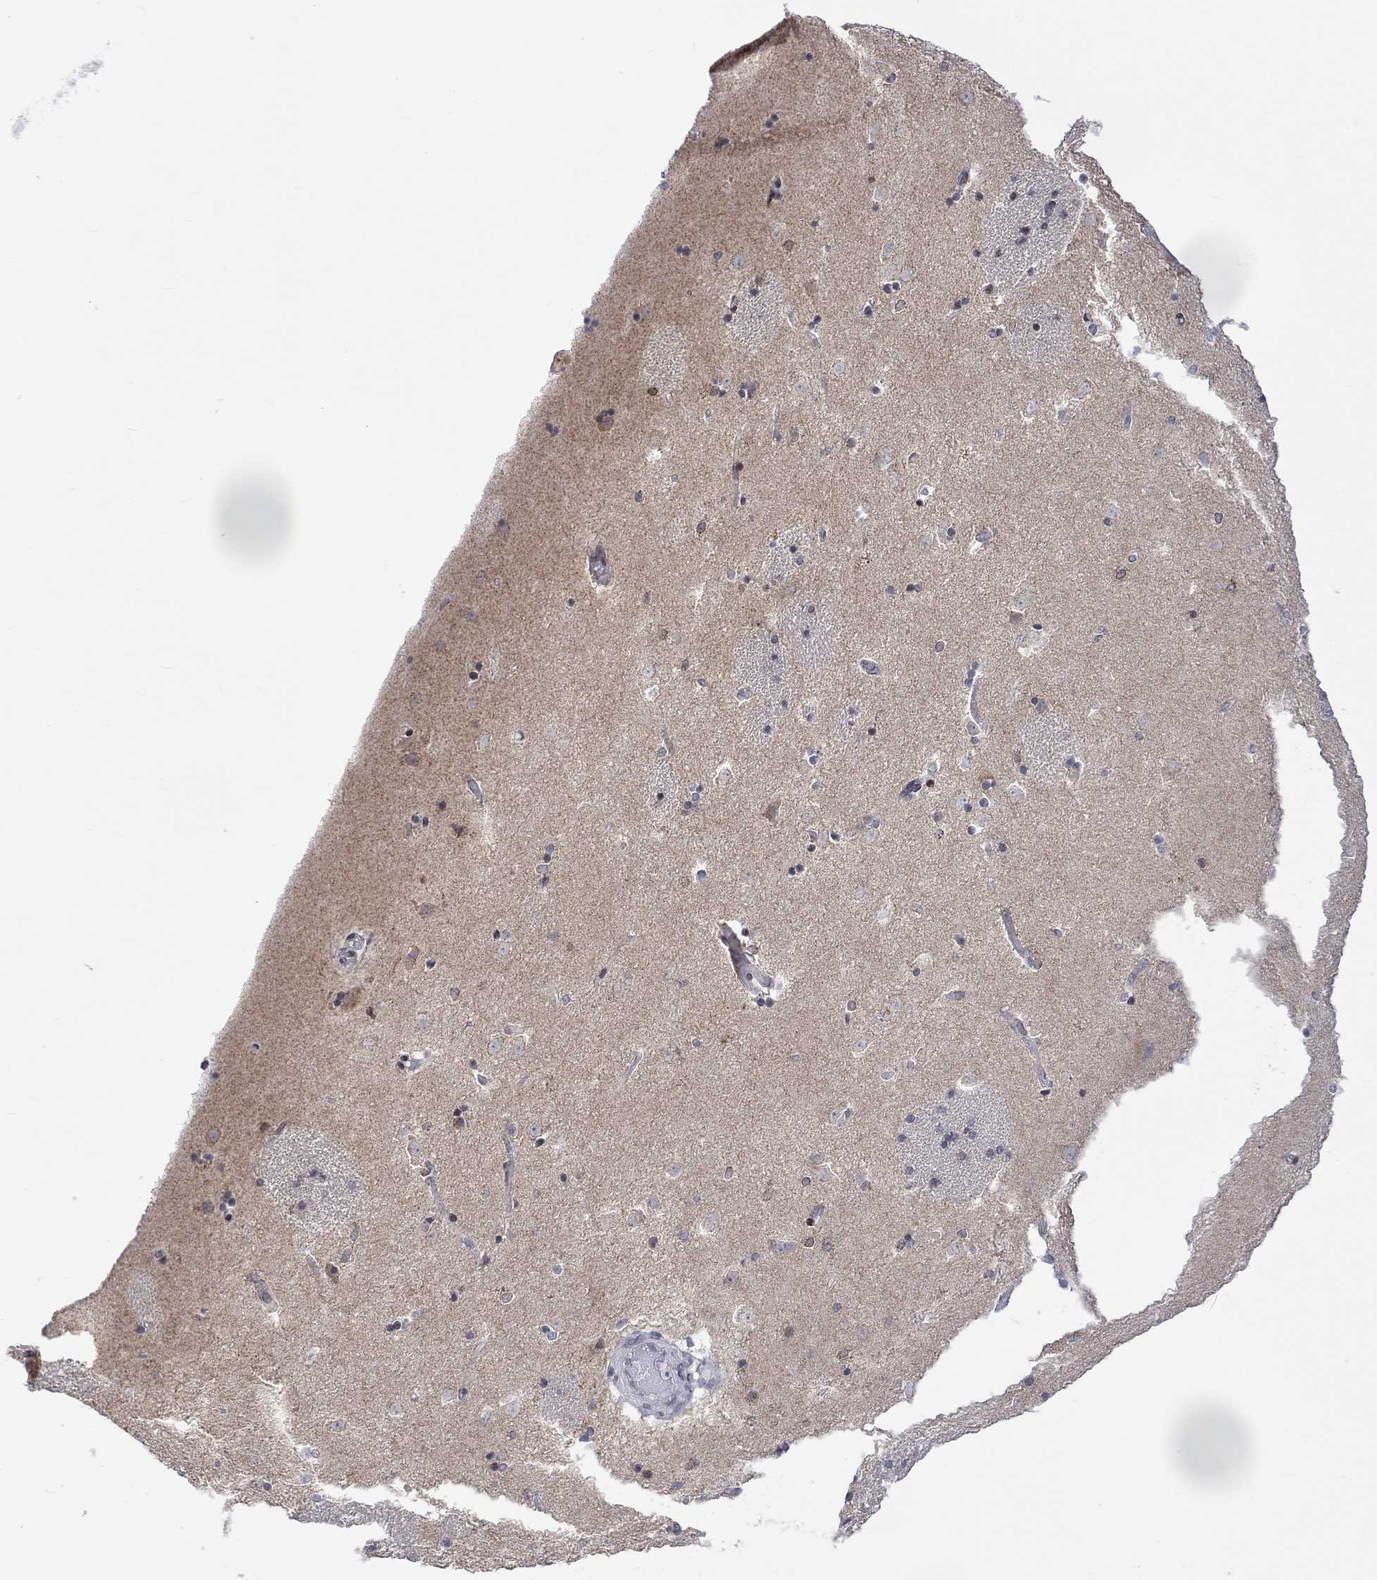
{"staining": {"intensity": "negative", "quantity": "none", "location": "none"}, "tissue": "caudate", "cell_type": "Glial cells", "image_type": "normal", "snomed": [{"axis": "morphology", "description": "Normal tissue, NOS"}, {"axis": "topography", "description": "Lateral ventricle wall"}], "caption": "This image is of unremarkable caudate stained with immunohistochemistry (IHC) to label a protein in brown with the nuclei are counter-stained blue. There is no positivity in glial cells.", "gene": "DCX", "patient": {"sex": "male", "age": 51}}